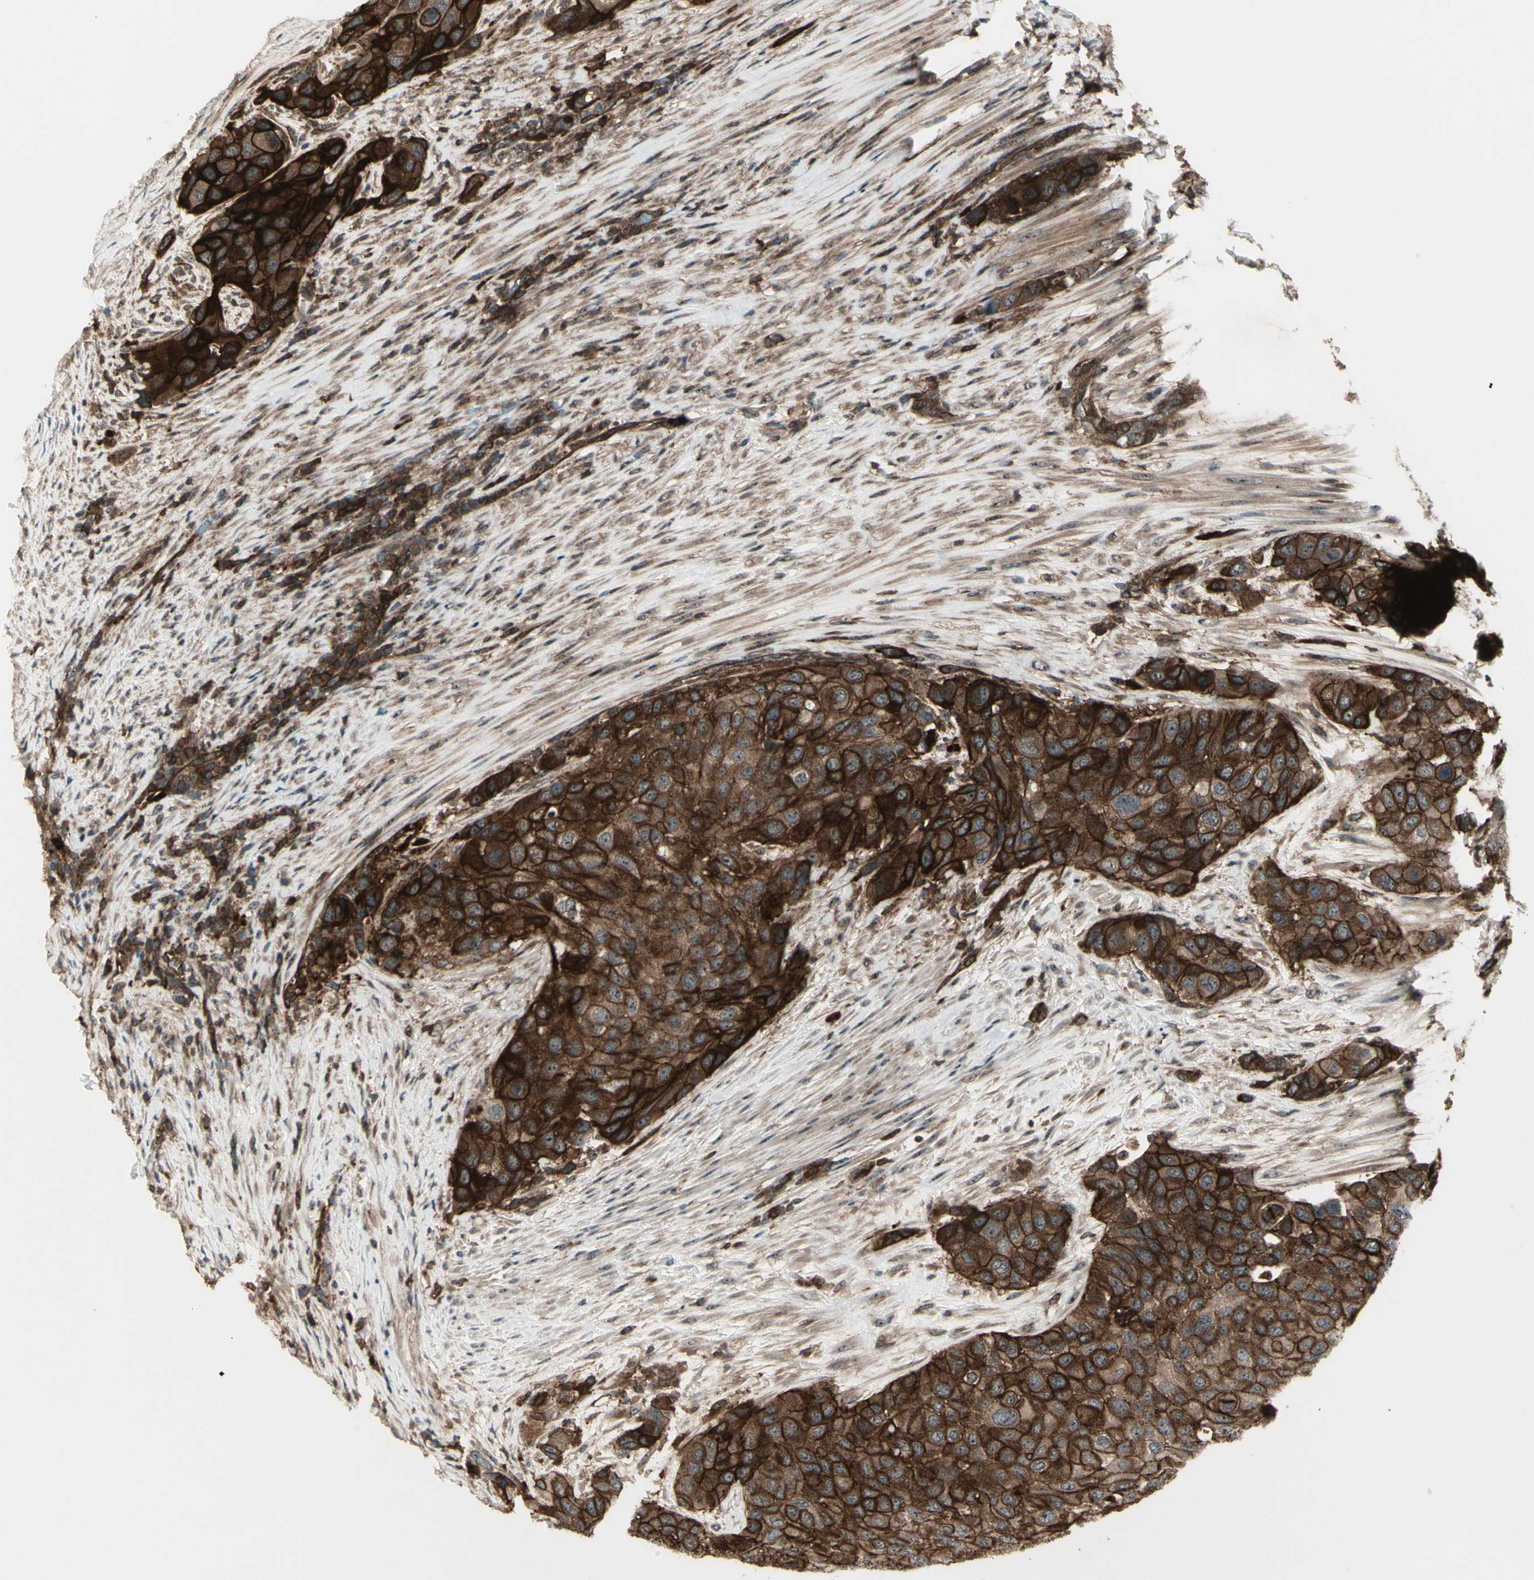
{"staining": {"intensity": "strong", "quantity": ">75%", "location": "cytoplasmic/membranous"}, "tissue": "urothelial cancer", "cell_type": "Tumor cells", "image_type": "cancer", "snomed": [{"axis": "morphology", "description": "Urothelial carcinoma, High grade"}, {"axis": "topography", "description": "Urinary bladder"}], "caption": "Immunohistochemistry (IHC) of human urothelial cancer demonstrates high levels of strong cytoplasmic/membranous expression in about >75% of tumor cells. (DAB (3,3'-diaminobenzidine) IHC, brown staining for protein, blue staining for nuclei).", "gene": "FXYD5", "patient": {"sex": "female", "age": 56}}